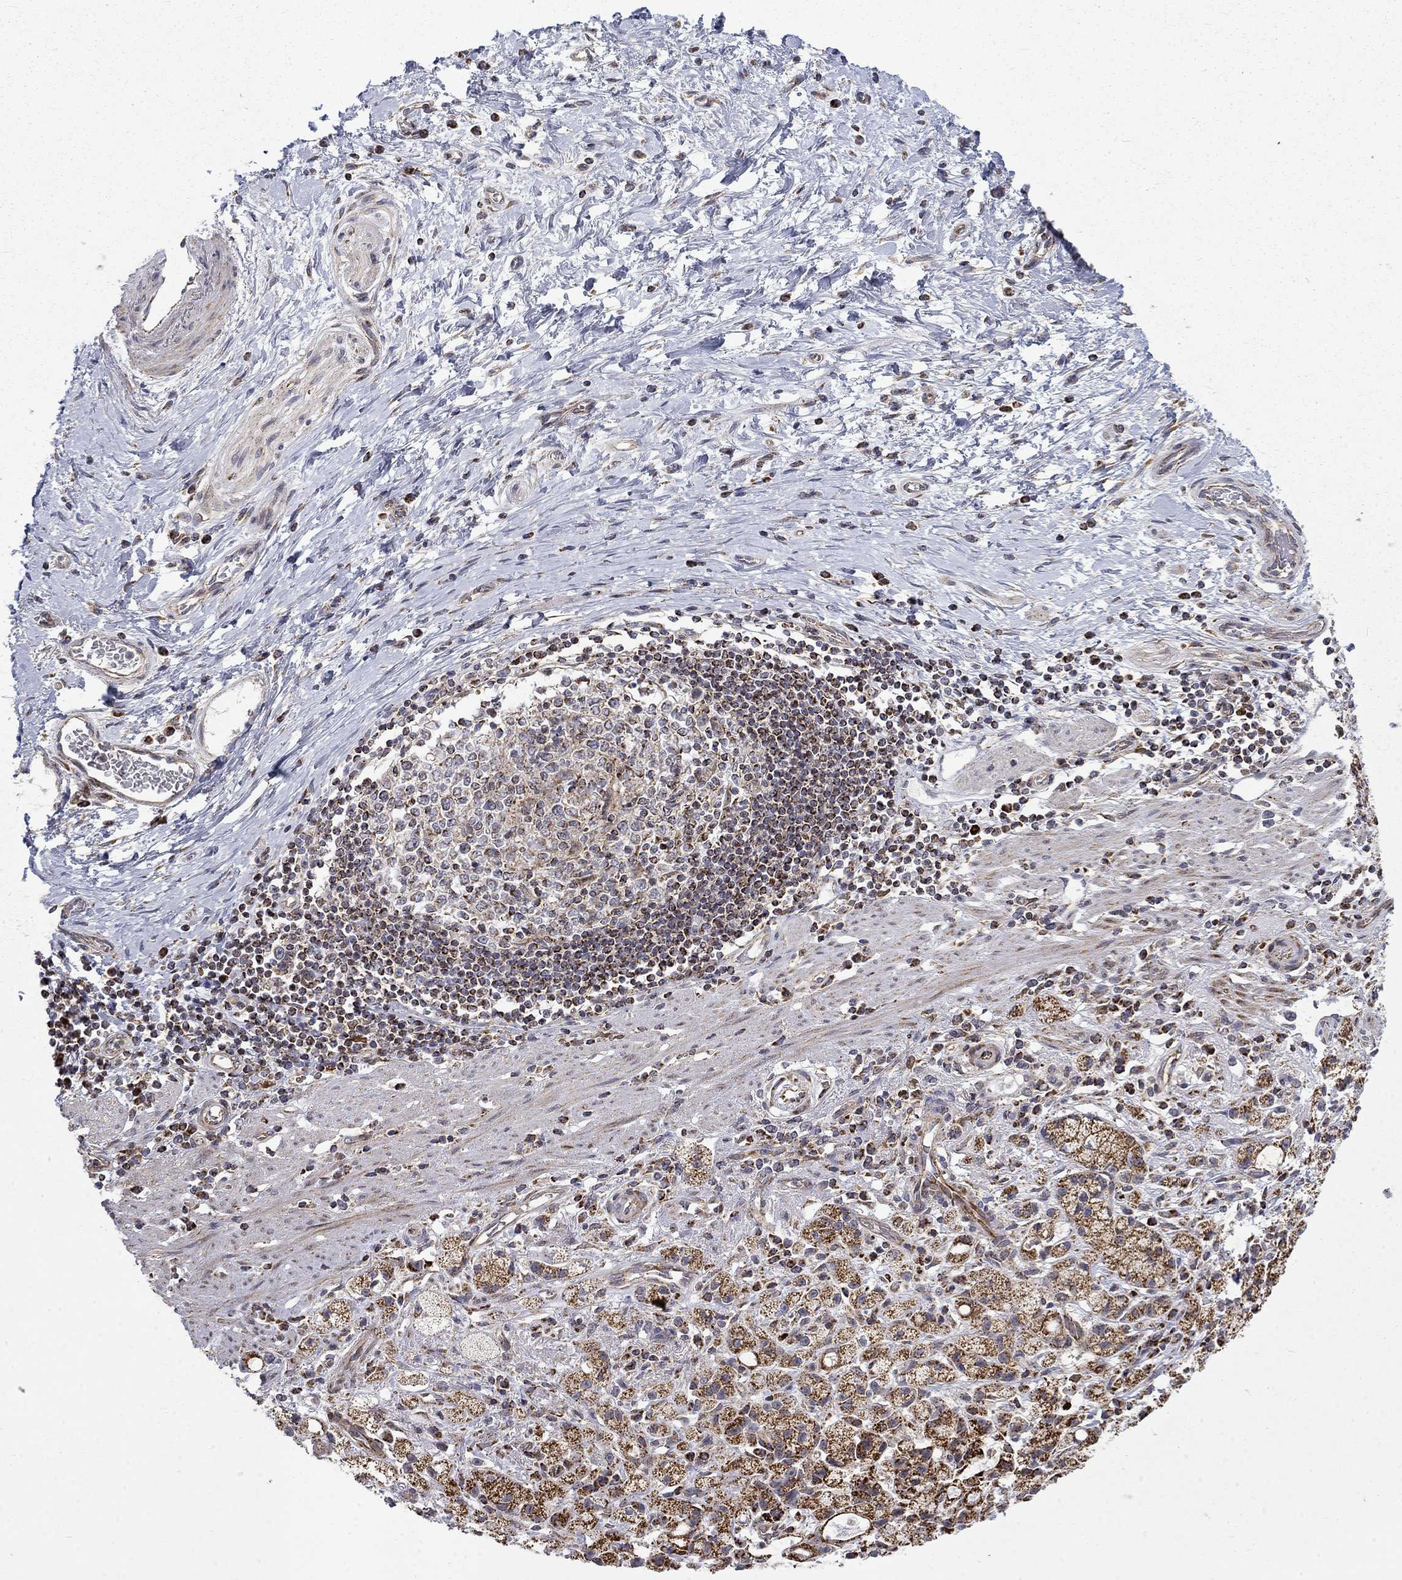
{"staining": {"intensity": "moderate", "quantity": "25%-75%", "location": "cytoplasmic/membranous"}, "tissue": "stomach cancer", "cell_type": "Tumor cells", "image_type": "cancer", "snomed": [{"axis": "morphology", "description": "Adenocarcinoma, NOS"}, {"axis": "topography", "description": "Stomach"}], "caption": "About 25%-75% of tumor cells in adenocarcinoma (stomach) show moderate cytoplasmic/membranous protein expression as visualized by brown immunohistochemical staining.", "gene": "PCBP3", "patient": {"sex": "male", "age": 58}}